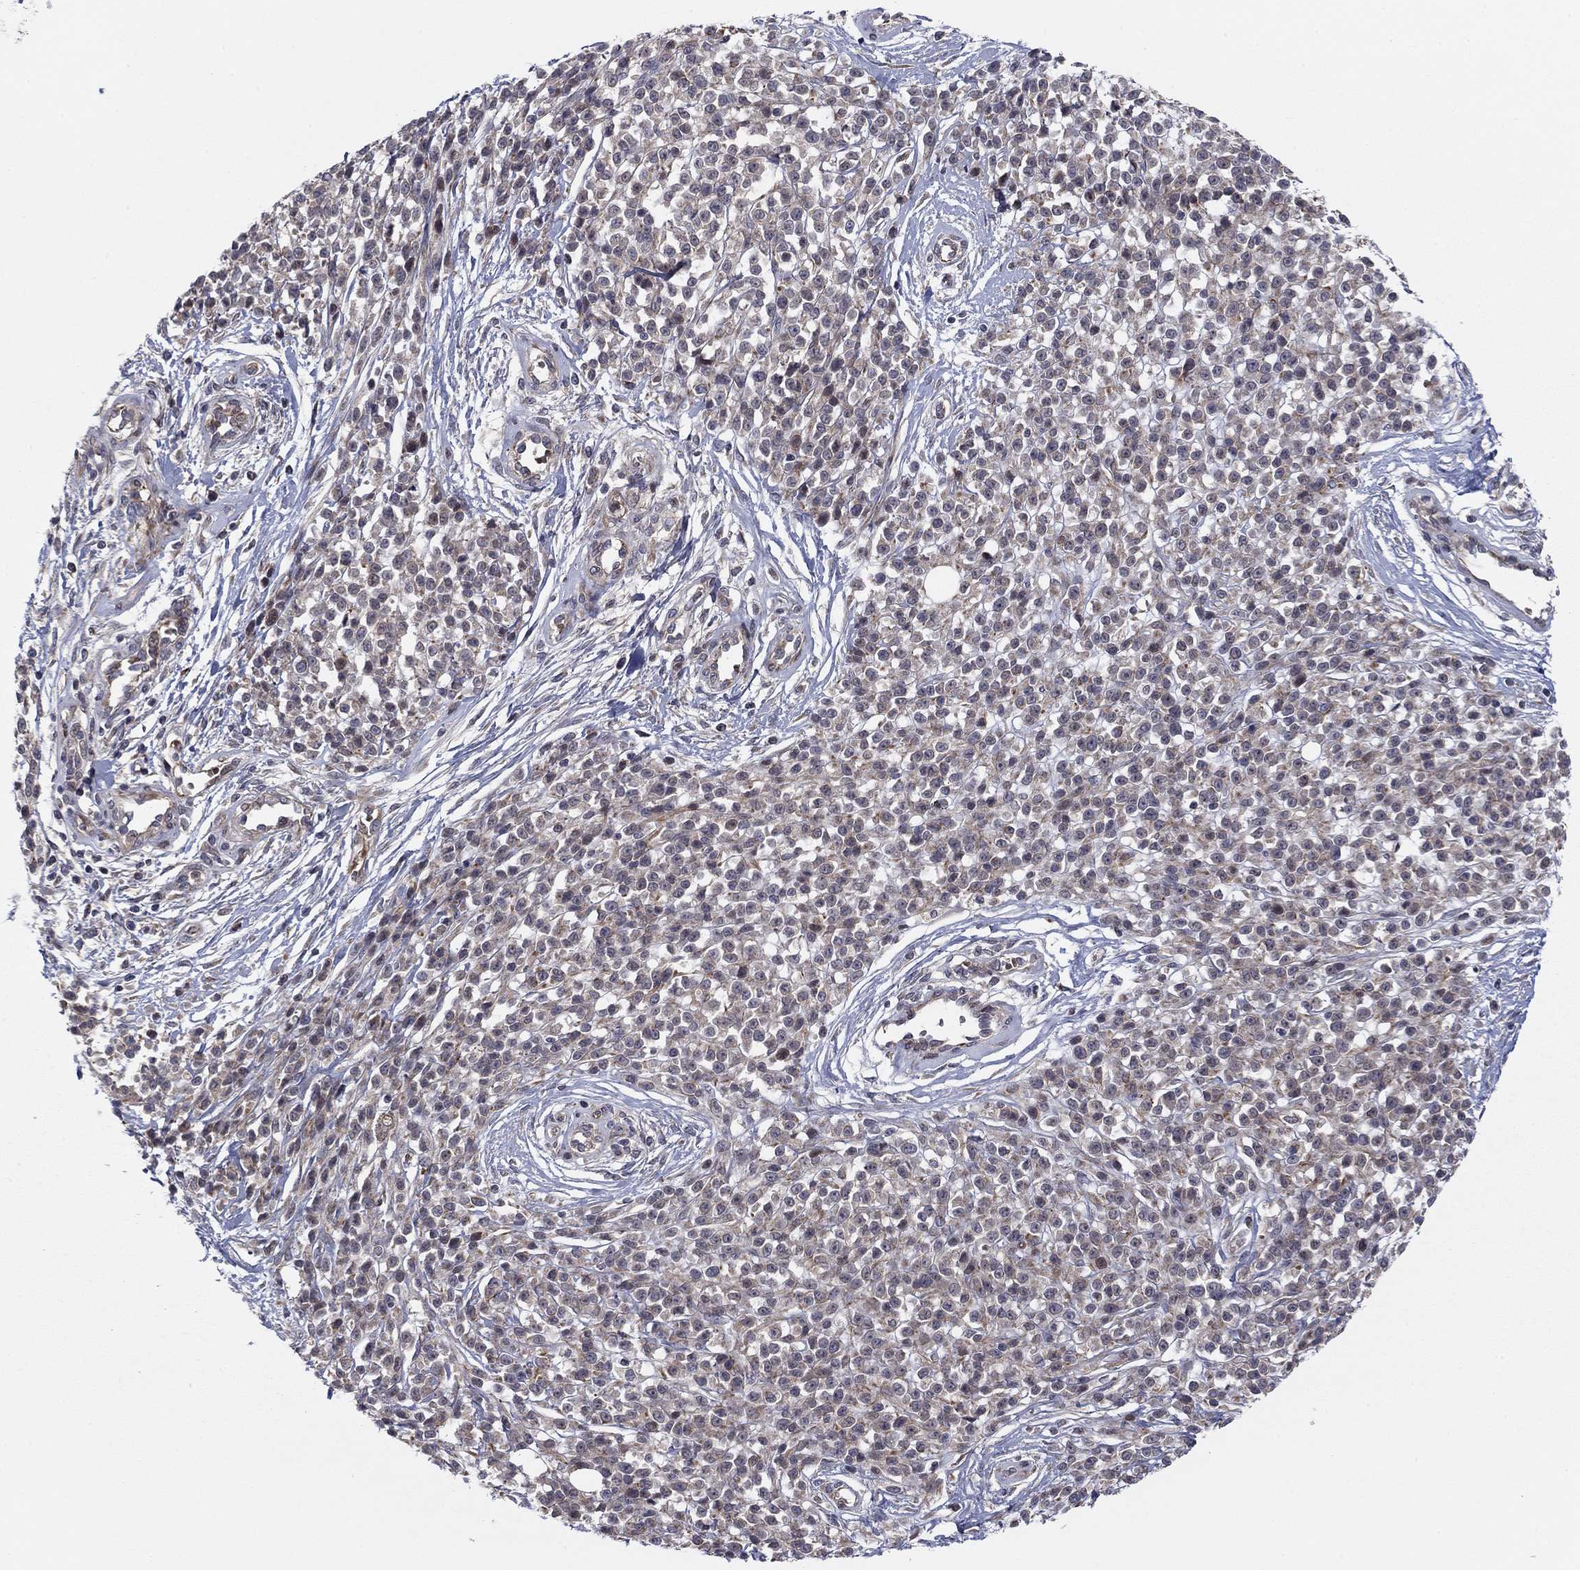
{"staining": {"intensity": "weak", "quantity": ">75%", "location": "cytoplasmic/membranous"}, "tissue": "melanoma", "cell_type": "Tumor cells", "image_type": "cancer", "snomed": [{"axis": "morphology", "description": "Malignant melanoma, NOS"}, {"axis": "topography", "description": "Skin"}, {"axis": "topography", "description": "Skin of trunk"}], "caption": "DAB (3,3'-diaminobenzidine) immunohistochemical staining of human melanoma exhibits weak cytoplasmic/membranous protein positivity in approximately >75% of tumor cells.", "gene": "BCL11A", "patient": {"sex": "male", "age": 74}}